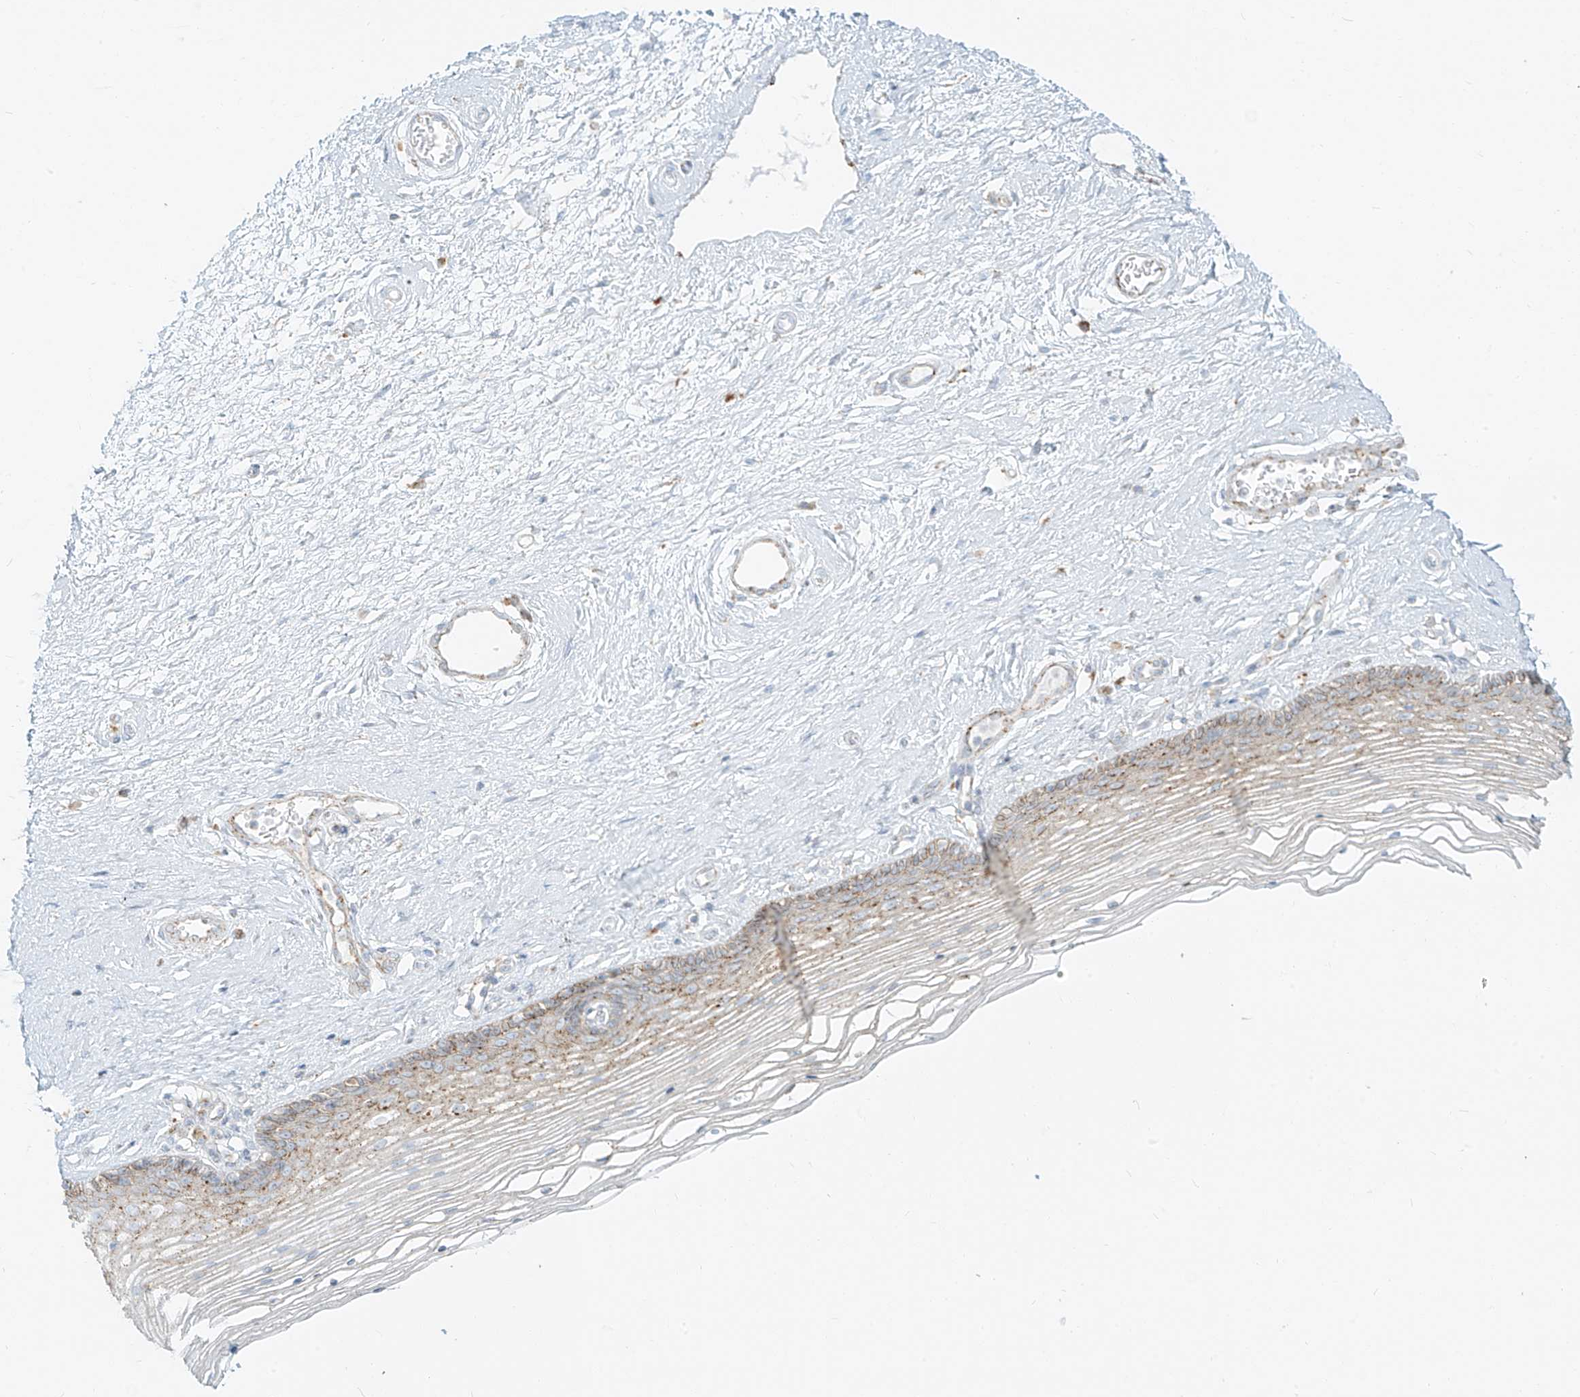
{"staining": {"intensity": "moderate", "quantity": "25%-75%", "location": "cytoplasmic/membranous"}, "tissue": "vagina", "cell_type": "Squamous epithelial cells", "image_type": "normal", "snomed": [{"axis": "morphology", "description": "Normal tissue, NOS"}, {"axis": "topography", "description": "Vagina"}], "caption": "Moderate cytoplasmic/membranous protein expression is appreciated in approximately 25%-75% of squamous epithelial cells in vagina. (DAB (3,3'-diaminobenzidine) IHC, brown staining for protein, blue staining for nuclei).", "gene": "SLC35F6", "patient": {"sex": "female", "age": 46}}